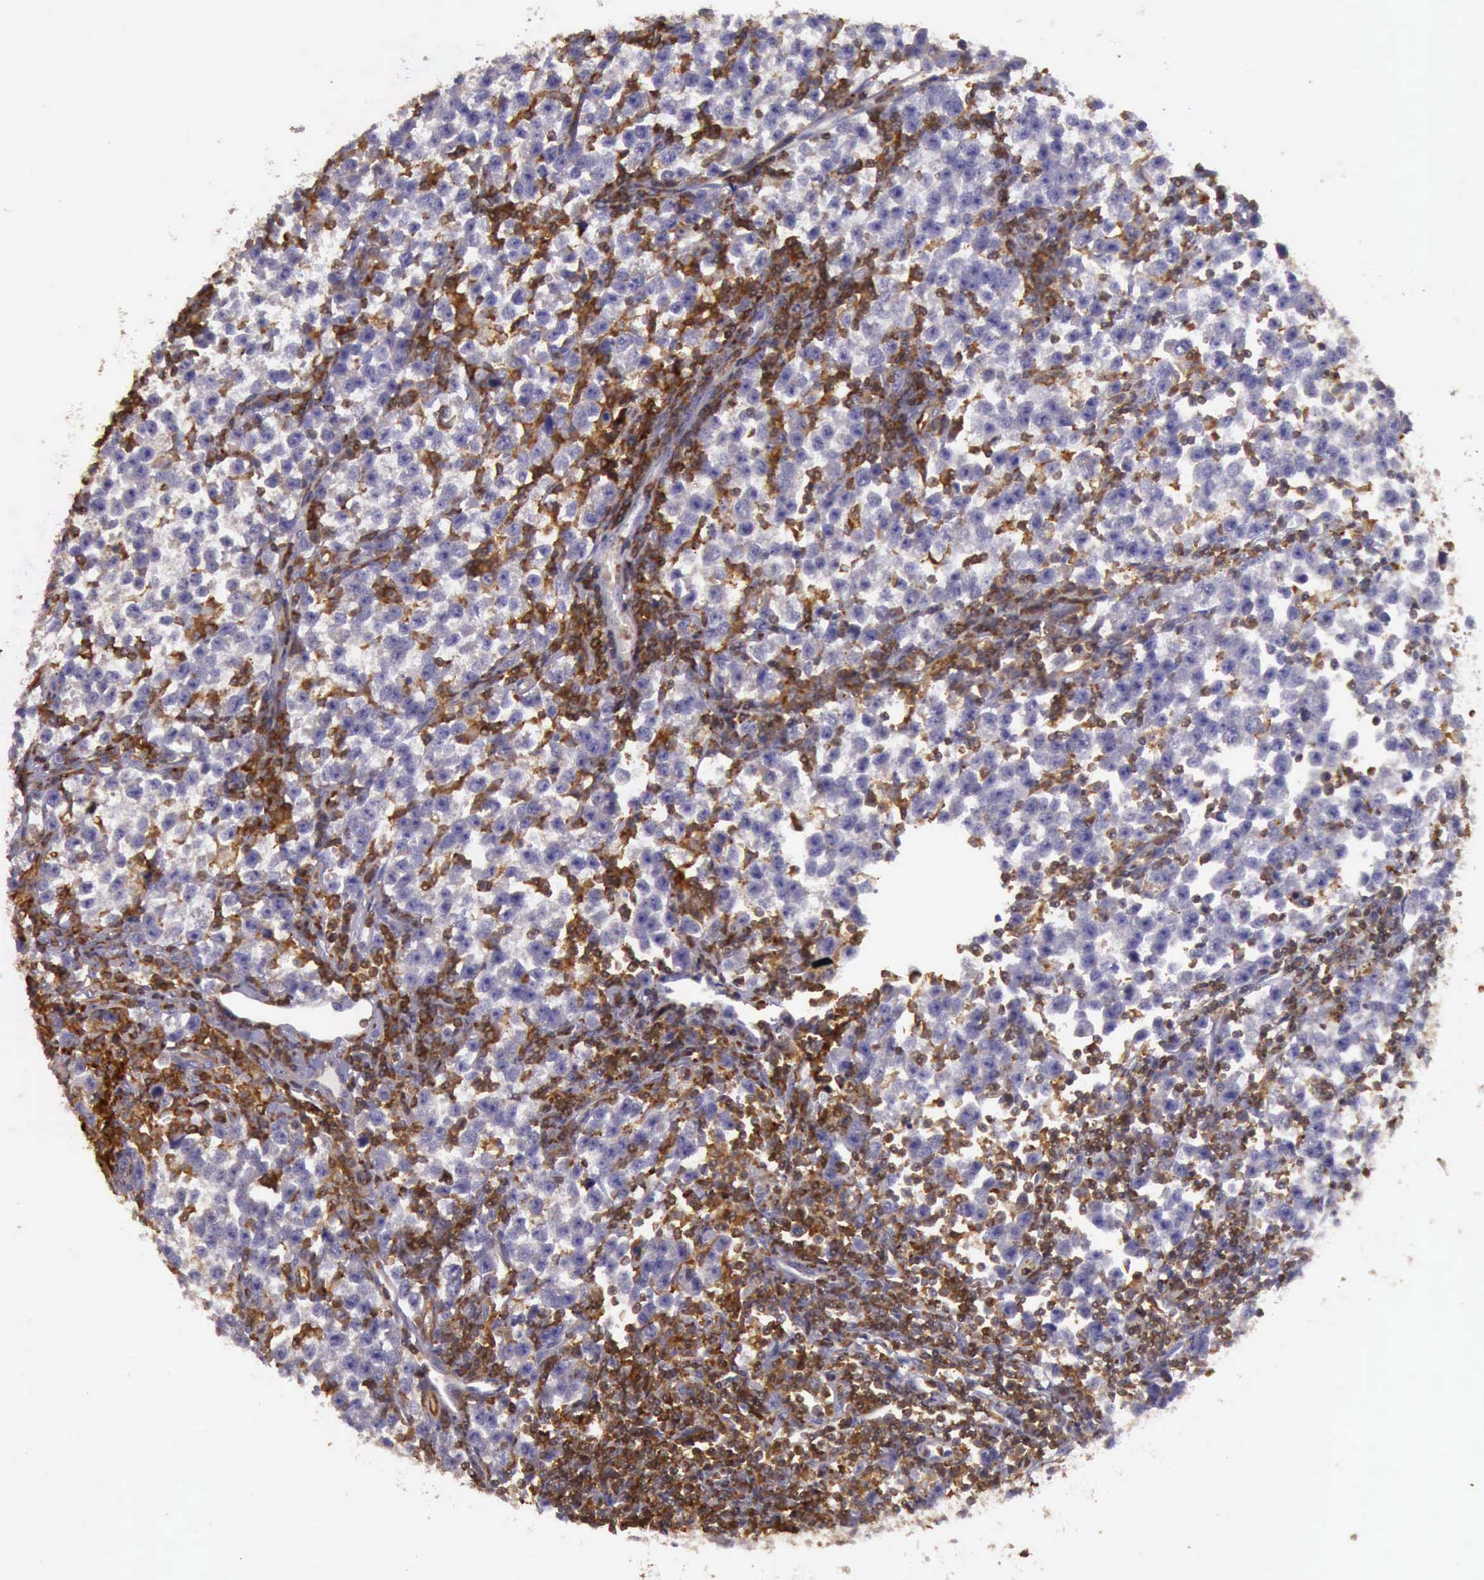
{"staining": {"intensity": "weak", "quantity": "25%-75%", "location": "cytoplasmic/membranous"}, "tissue": "testis cancer", "cell_type": "Tumor cells", "image_type": "cancer", "snomed": [{"axis": "morphology", "description": "Seminoma, NOS"}, {"axis": "topography", "description": "Testis"}], "caption": "Weak cytoplasmic/membranous staining for a protein is present in about 25%-75% of tumor cells of seminoma (testis) using IHC.", "gene": "ARHGAP4", "patient": {"sex": "male", "age": 43}}